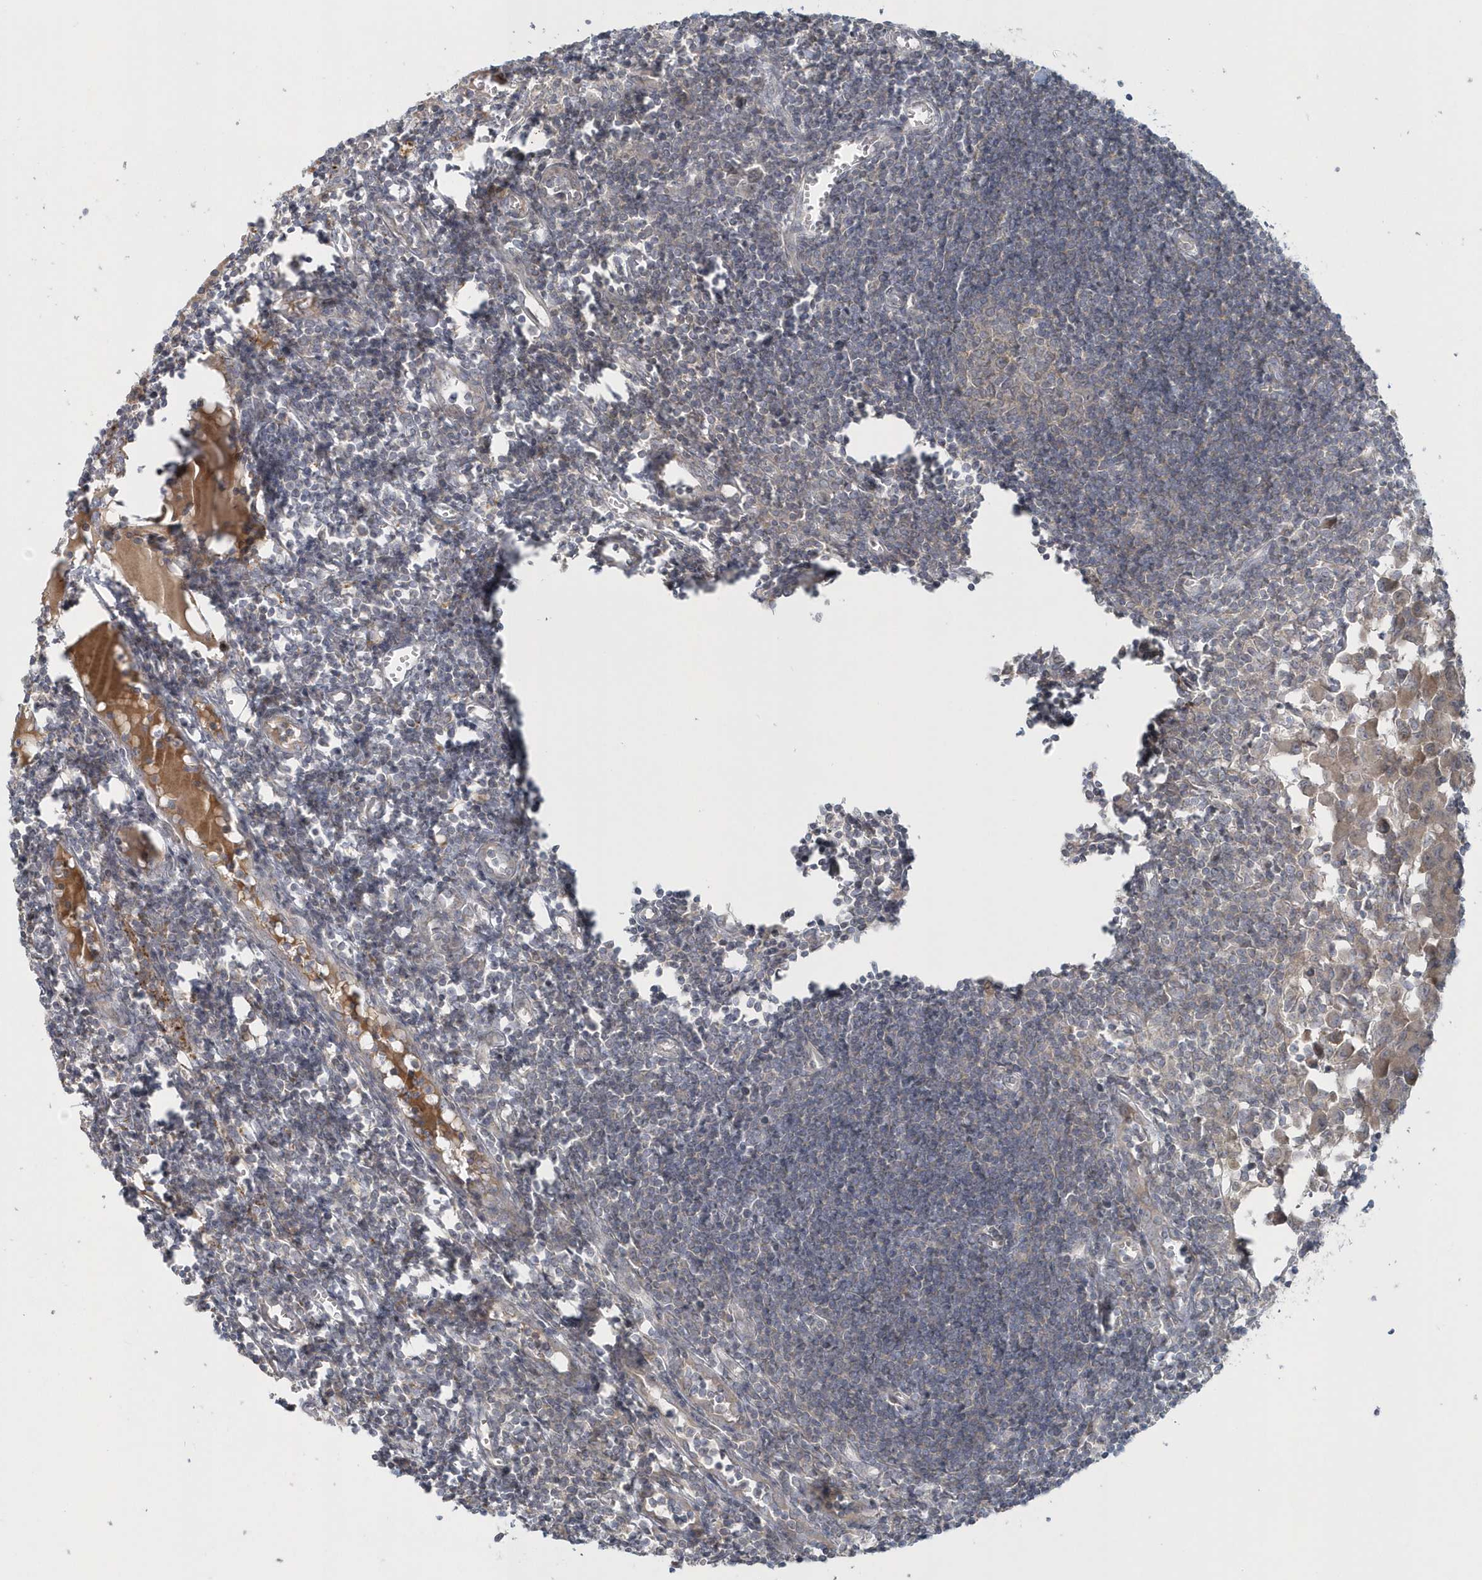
{"staining": {"intensity": "negative", "quantity": "none", "location": "none"}, "tissue": "lymph node", "cell_type": "Germinal center cells", "image_type": "normal", "snomed": [{"axis": "morphology", "description": "Normal tissue, NOS"}, {"axis": "morphology", "description": "Malignant melanoma, Metastatic site"}, {"axis": "topography", "description": "Lymph node"}], "caption": "An image of human lymph node is negative for staining in germinal center cells. The staining was performed using DAB (3,3'-diaminobenzidine) to visualize the protein expression in brown, while the nuclei were stained in blue with hematoxylin (Magnification: 20x).", "gene": "BLTP3A", "patient": {"sex": "male", "age": 41}}